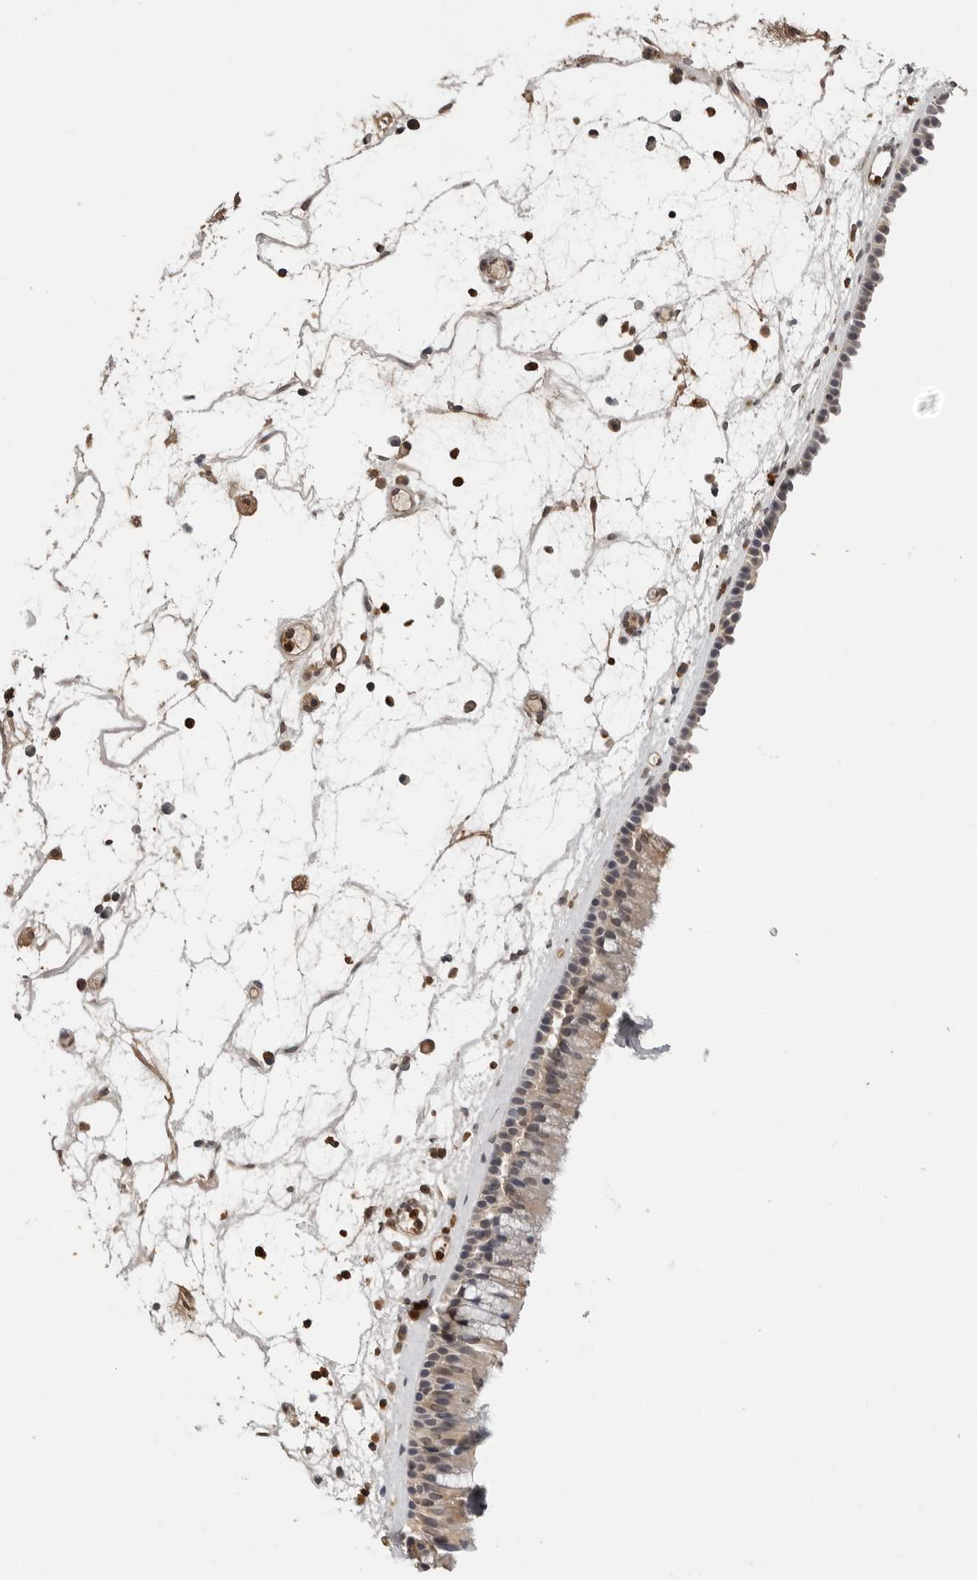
{"staining": {"intensity": "weak", "quantity": "<25%", "location": "cytoplasmic/membranous"}, "tissue": "nasopharynx", "cell_type": "Respiratory epithelial cells", "image_type": "normal", "snomed": [{"axis": "morphology", "description": "Normal tissue, NOS"}, {"axis": "morphology", "description": "Inflammation, NOS"}, {"axis": "morphology", "description": "Malignant melanoma, Metastatic site"}, {"axis": "topography", "description": "Nasopharynx"}], "caption": "DAB immunohistochemical staining of normal nasopharynx exhibits no significant positivity in respiratory epithelial cells.", "gene": "TRMT13", "patient": {"sex": "male", "age": 70}}